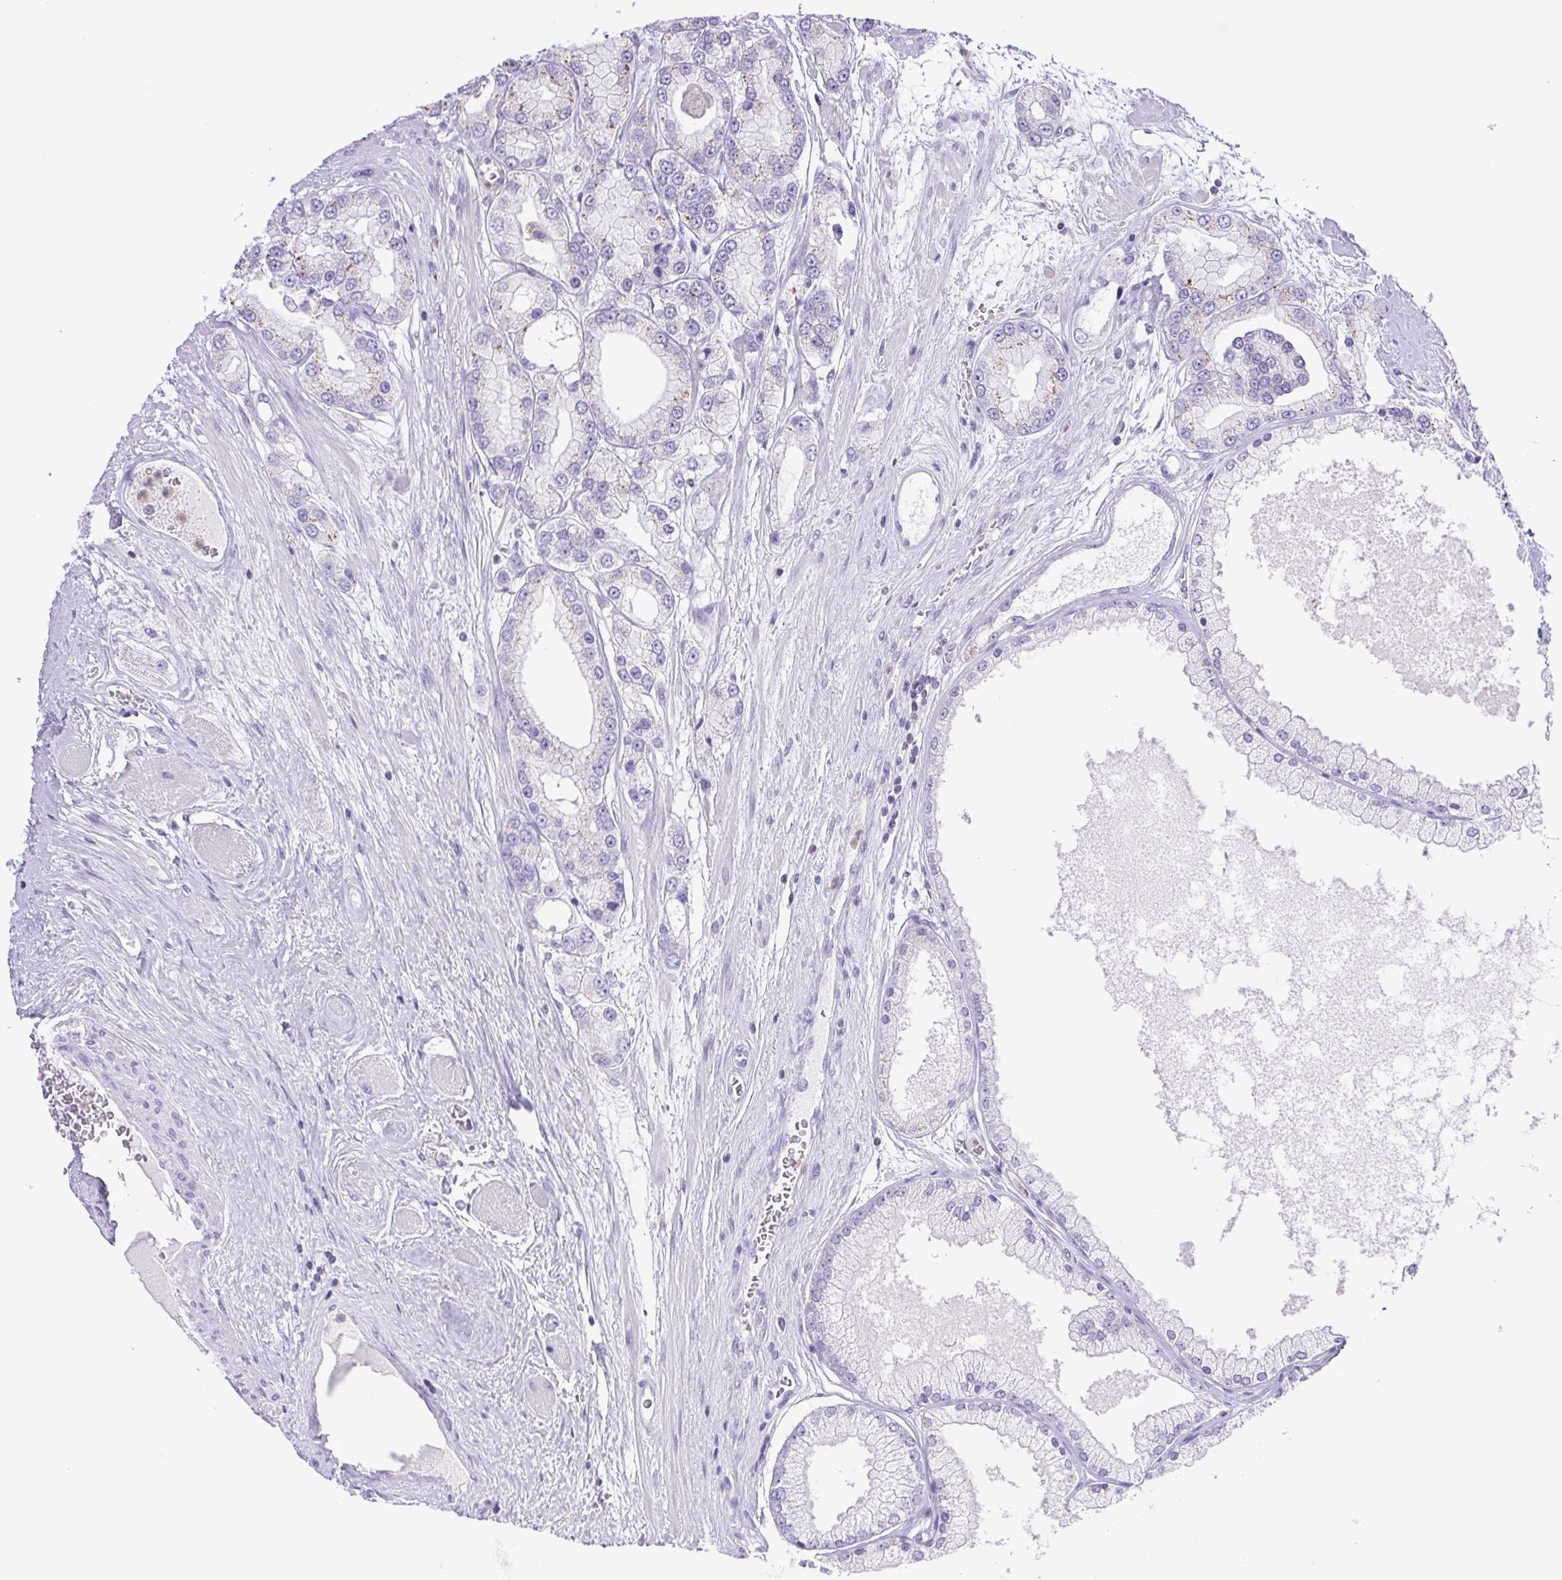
{"staining": {"intensity": "negative", "quantity": "none", "location": "none"}, "tissue": "prostate cancer", "cell_type": "Tumor cells", "image_type": "cancer", "snomed": [{"axis": "morphology", "description": "Adenocarcinoma, High grade"}, {"axis": "topography", "description": "Prostate"}], "caption": "DAB (3,3'-diaminobenzidine) immunohistochemical staining of prostate high-grade adenocarcinoma shows no significant expression in tumor cells. (DAB immunohistochemistry (IHC), high magnification).", "gene": "SYNPR", "patient": {"sex": "male", "age": 67}}